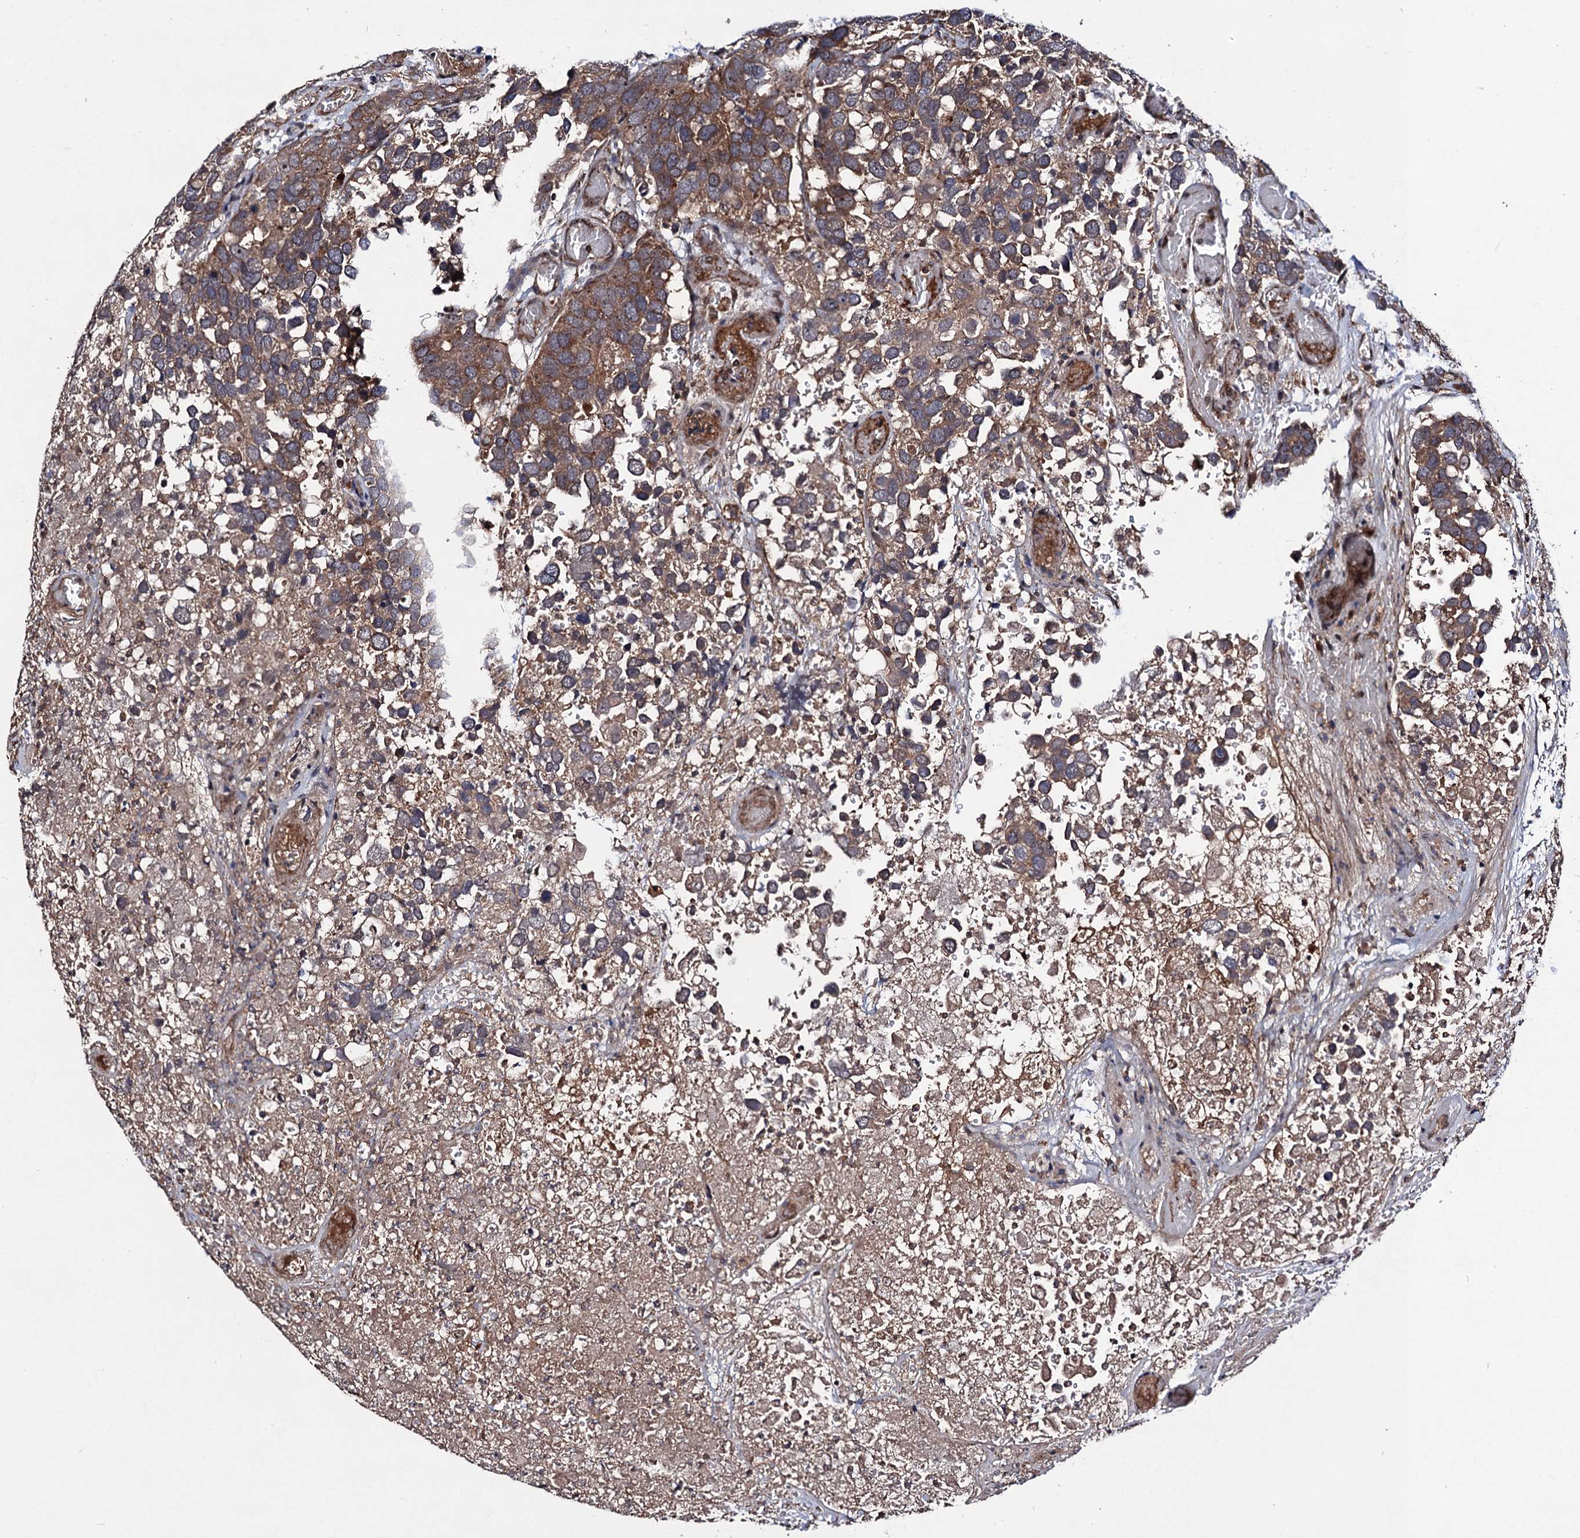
{"staining": {"intensity": "moderate", "quantity": ">75%", "location": "cytoplasmic/membranous"}, "tissue": "breast cancer", "cell_type": "Tumor cells", "image_type": "cancer", "snomed": [{"axis": "morphology", "description": "Duct carcinoma"}, {"axis": "topography", "description": "Breast"}], "caption": "IHC of human invasive ductal carcinoma (breast) reveals medium levels of moderate cytoplasmic/membranous staining in approximately >75% of tumor cells. The staining was performed using DAB (3,3'-diaminobenzidine), with brown indicating positive protein expression. Nuclei are stained blue with hematoxylin.", "gene": "KXD1", "patient": {"sex": "female", "age": 83}}